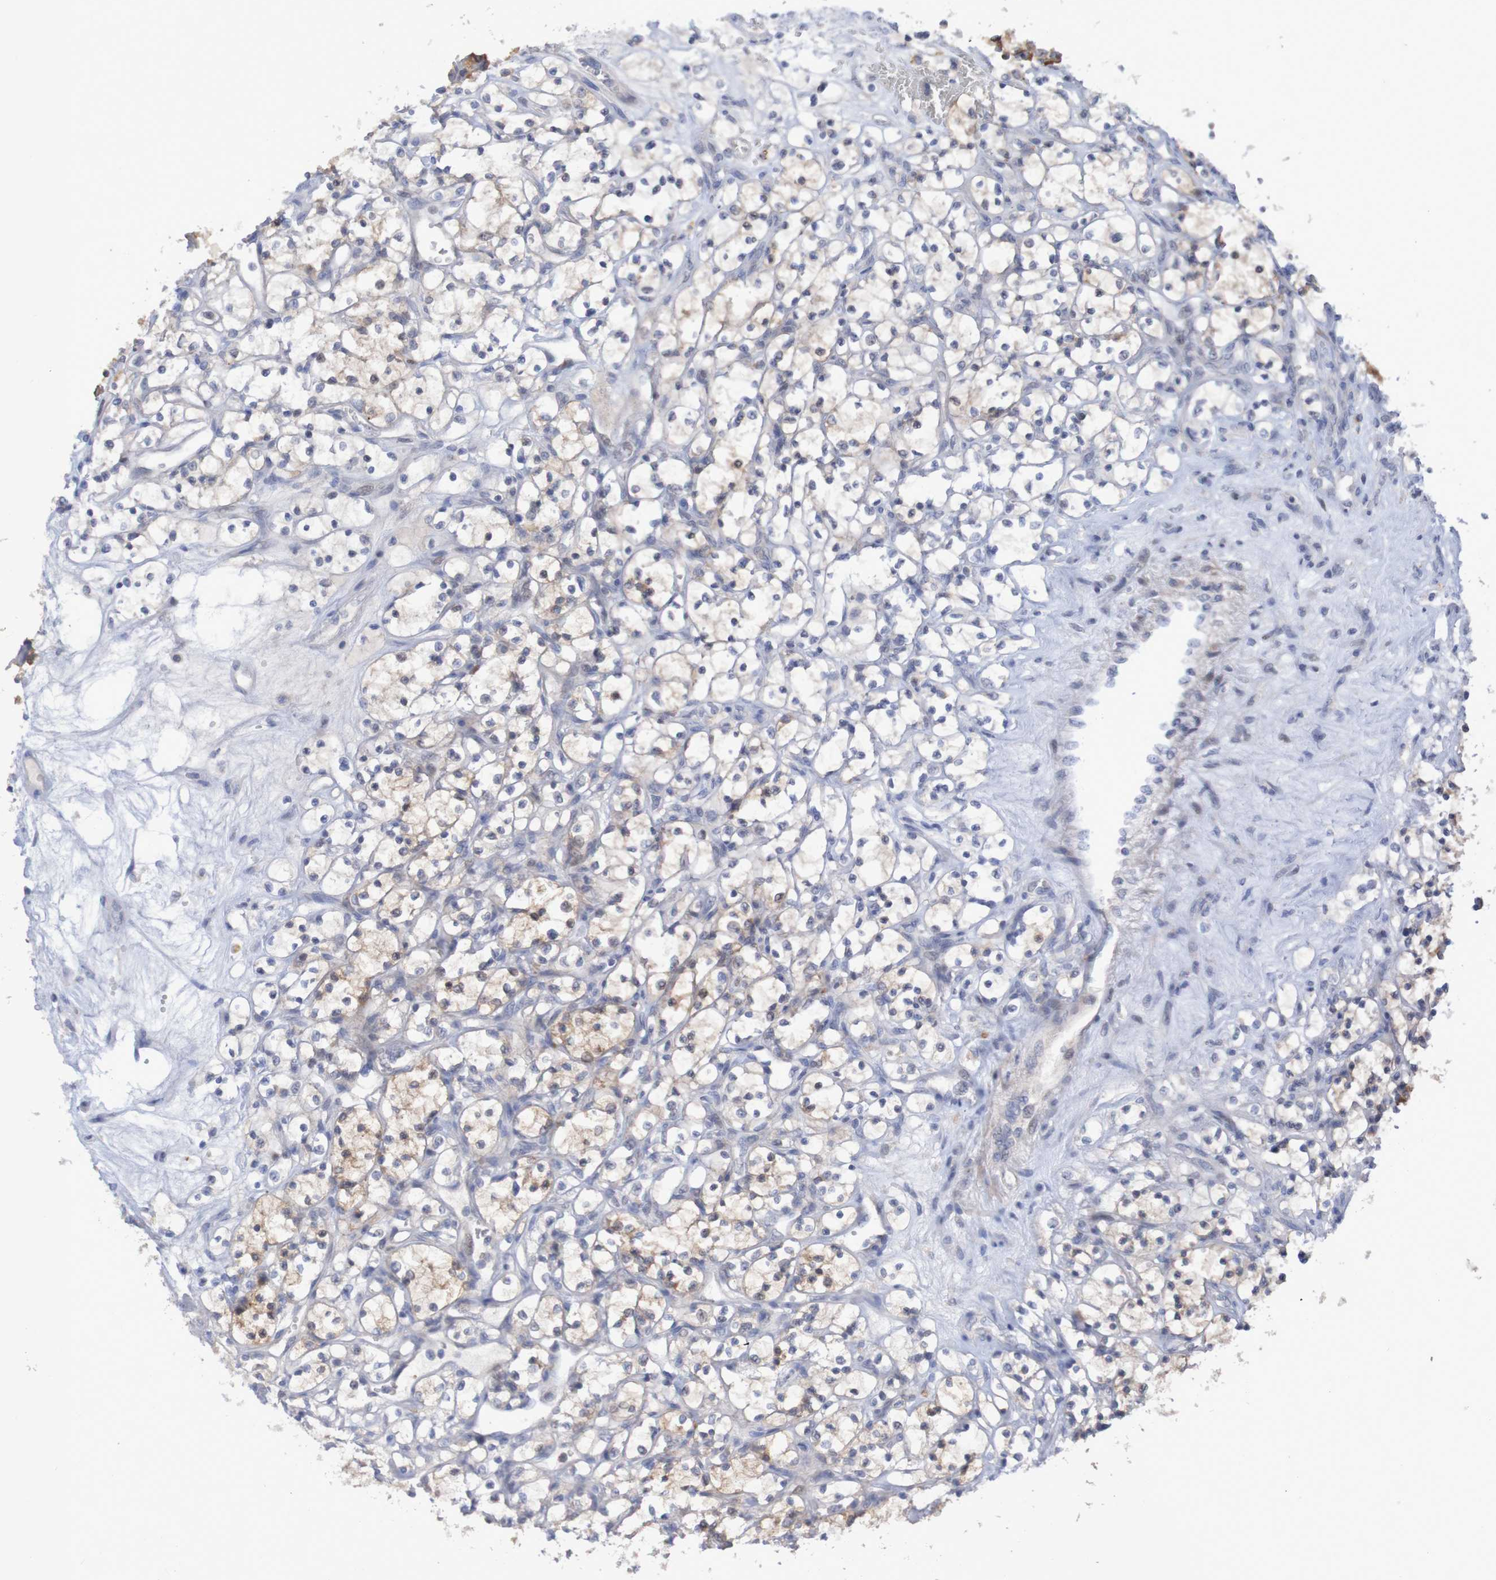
{"staining": {"intensity": "weak", "quantity": "<25%", "location": "cytoplasmic/membranous"}, "tissue": "renal cancer", "cell_type": "Tumor cells", "image_type": "cancer", "snomed": [{"axis": "morphology", "description": "Adenocarcinoma, NOS"}, {"axis": "topography", "description": "Kidney"}], "caption": "Renal adenocarcinoma was stained to show a protein in brown. There is no significant staining in tumor cells.", "gene": "FBP2", "patient": {"sex": "female", "age": 69}}